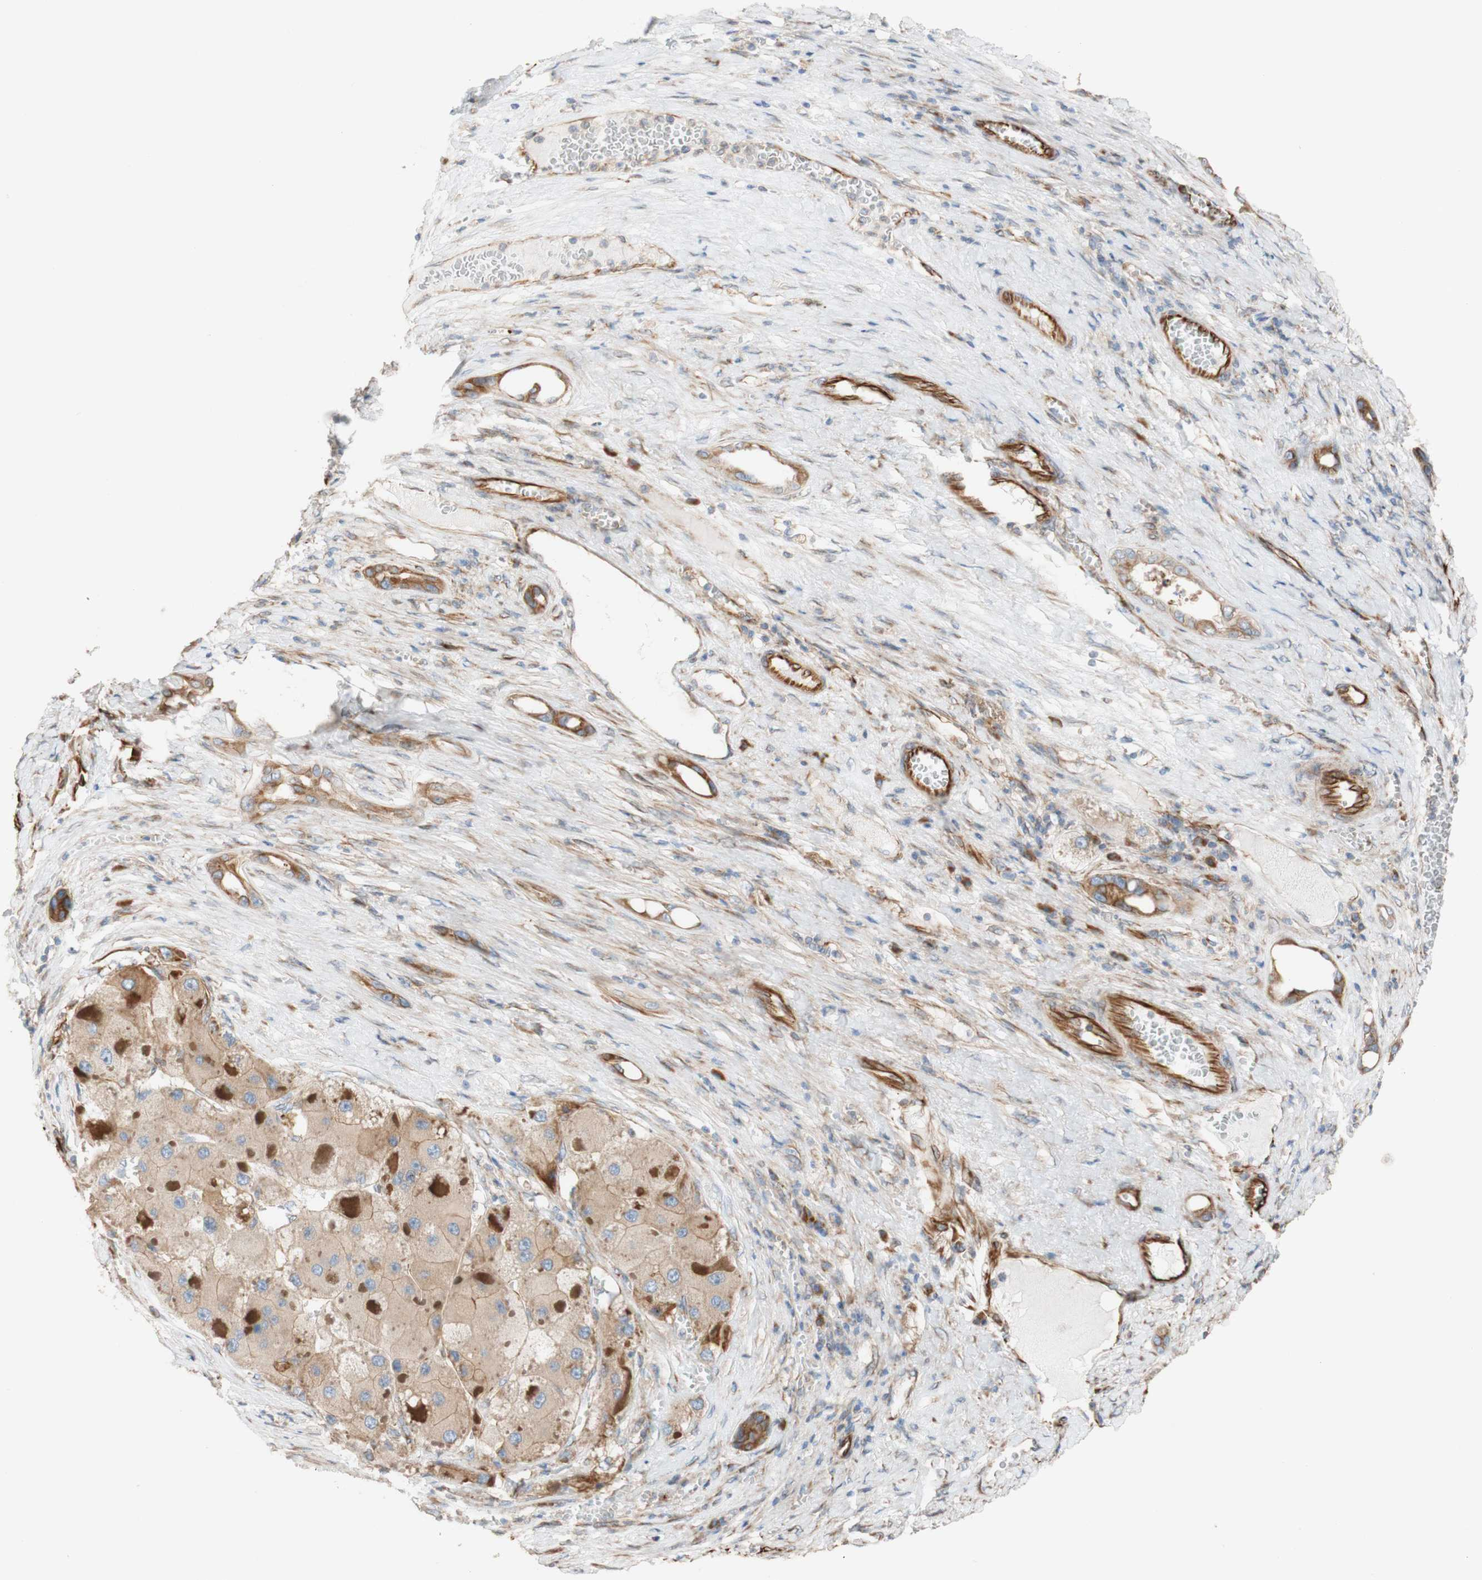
{"staining": {"intensity": "moderate", "quantity": ">75%", "location": "cytoplasmic/membranous"}, "tissue": "liver cancer", "cell_type": "Tumor cells", "image_type": "cancer", "snomed": [{"axis": "morphology", "description": "Carcinoma, Hepatocellular, NOS"}, {"axis": "topography", "description": "Liver"}], "caption": "Liver cancer stained for a protein (brown) displays moderate cytoplasmic/membranous positive expression in about >75% of tumor cells.", "gene": "C1orf43", "patient": {"sex": "female", "age": 73}}